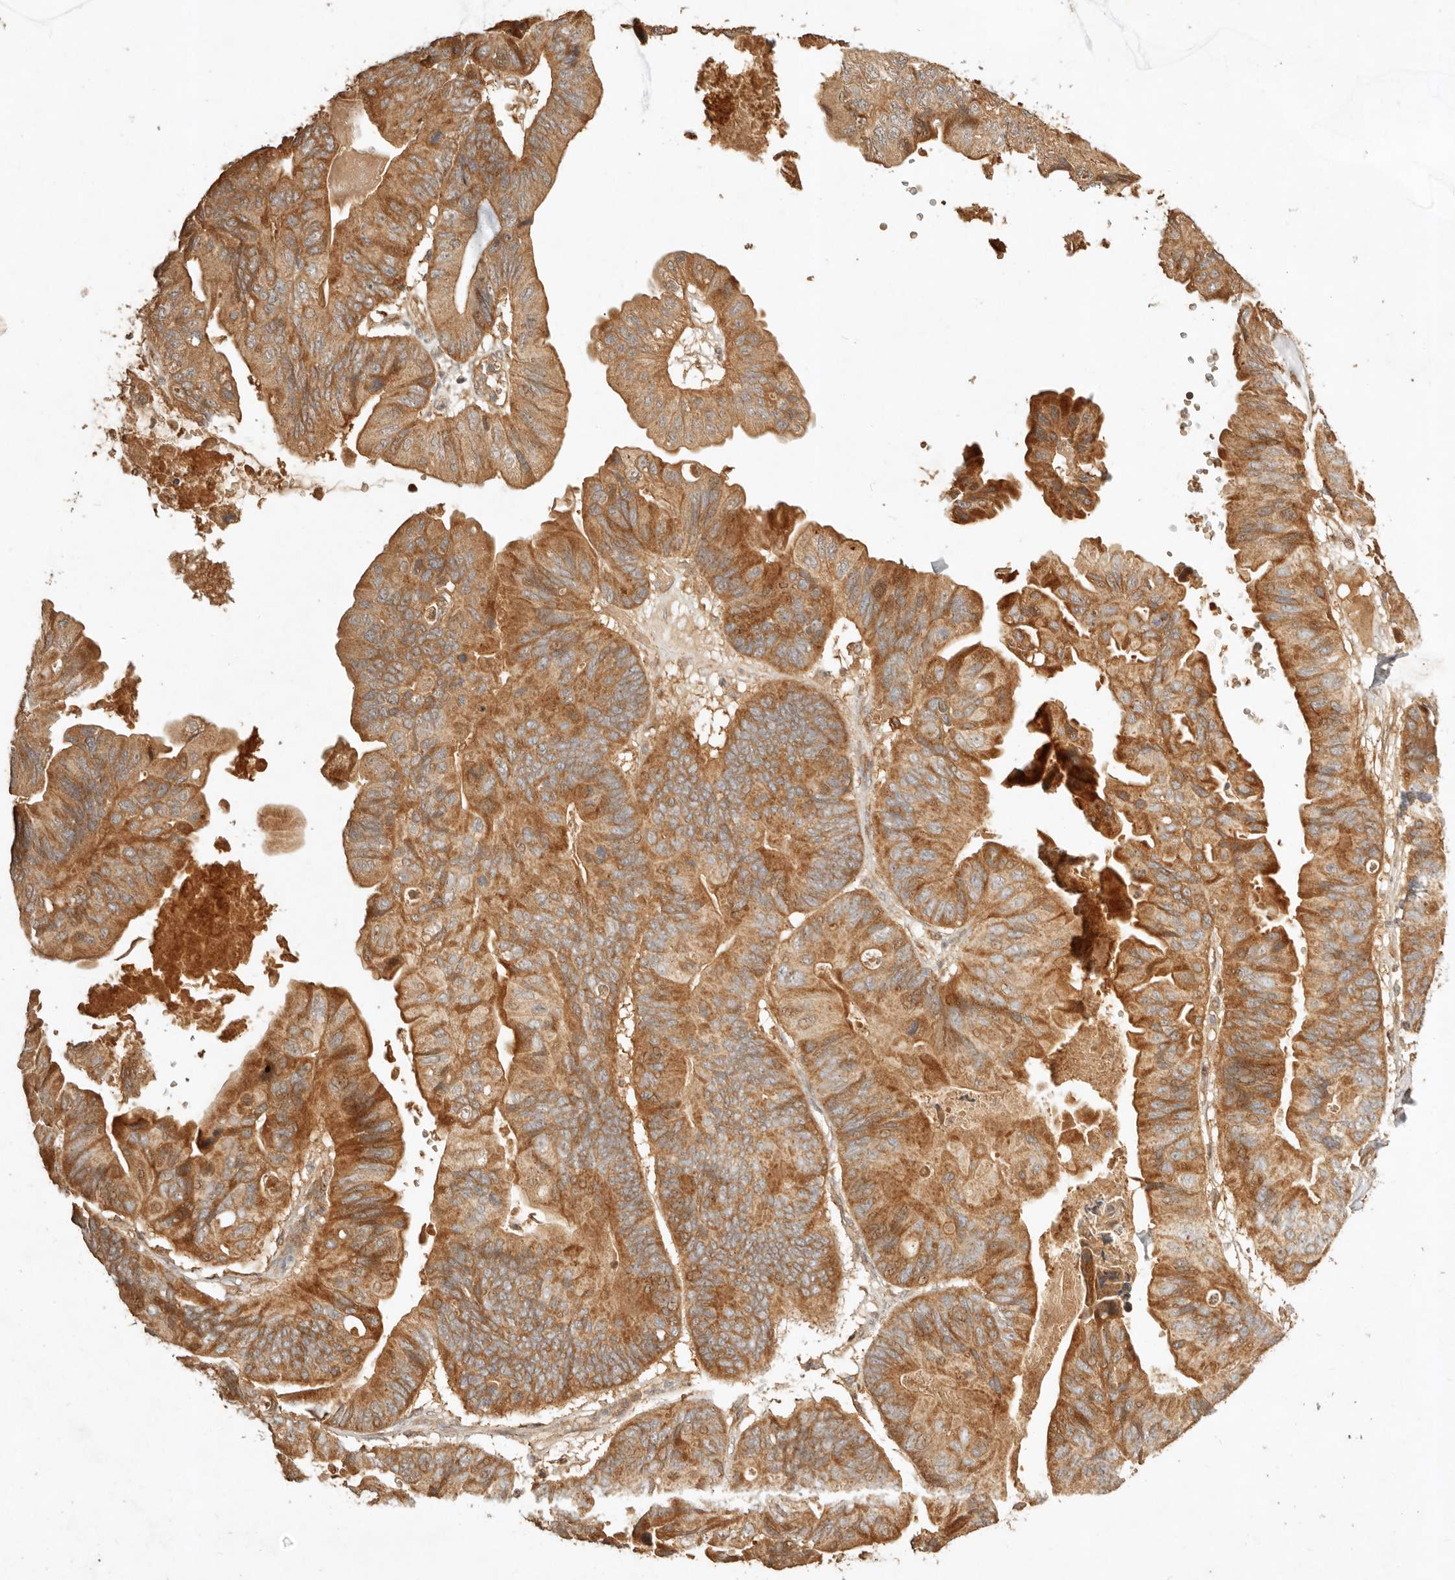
{"staining": {"intensity": "moderate", "quantity": ">75%", "location": "cytoplasmic/membranous"}, "tissue": "ovarian cancer", "cell_type": "Tumor cells", "image_type": "cancer", "snomed": [{"axis": "morphology", "description": "Cystadenocarcinoma, mucinous, NOS"}, {"axis": "topography", "description": "Ovary"}], "caption": "Protein expression analysis of human ovarian cancer (mucinous cystadenocarcinoma) reveals moderate cytoplasmic/membranous staining in about >75% of tumor cells. (IHC, brightfield microscopy, high magnification).", "gene": "CLEC4C", "patient": {"sex": "female", "age": 61}}